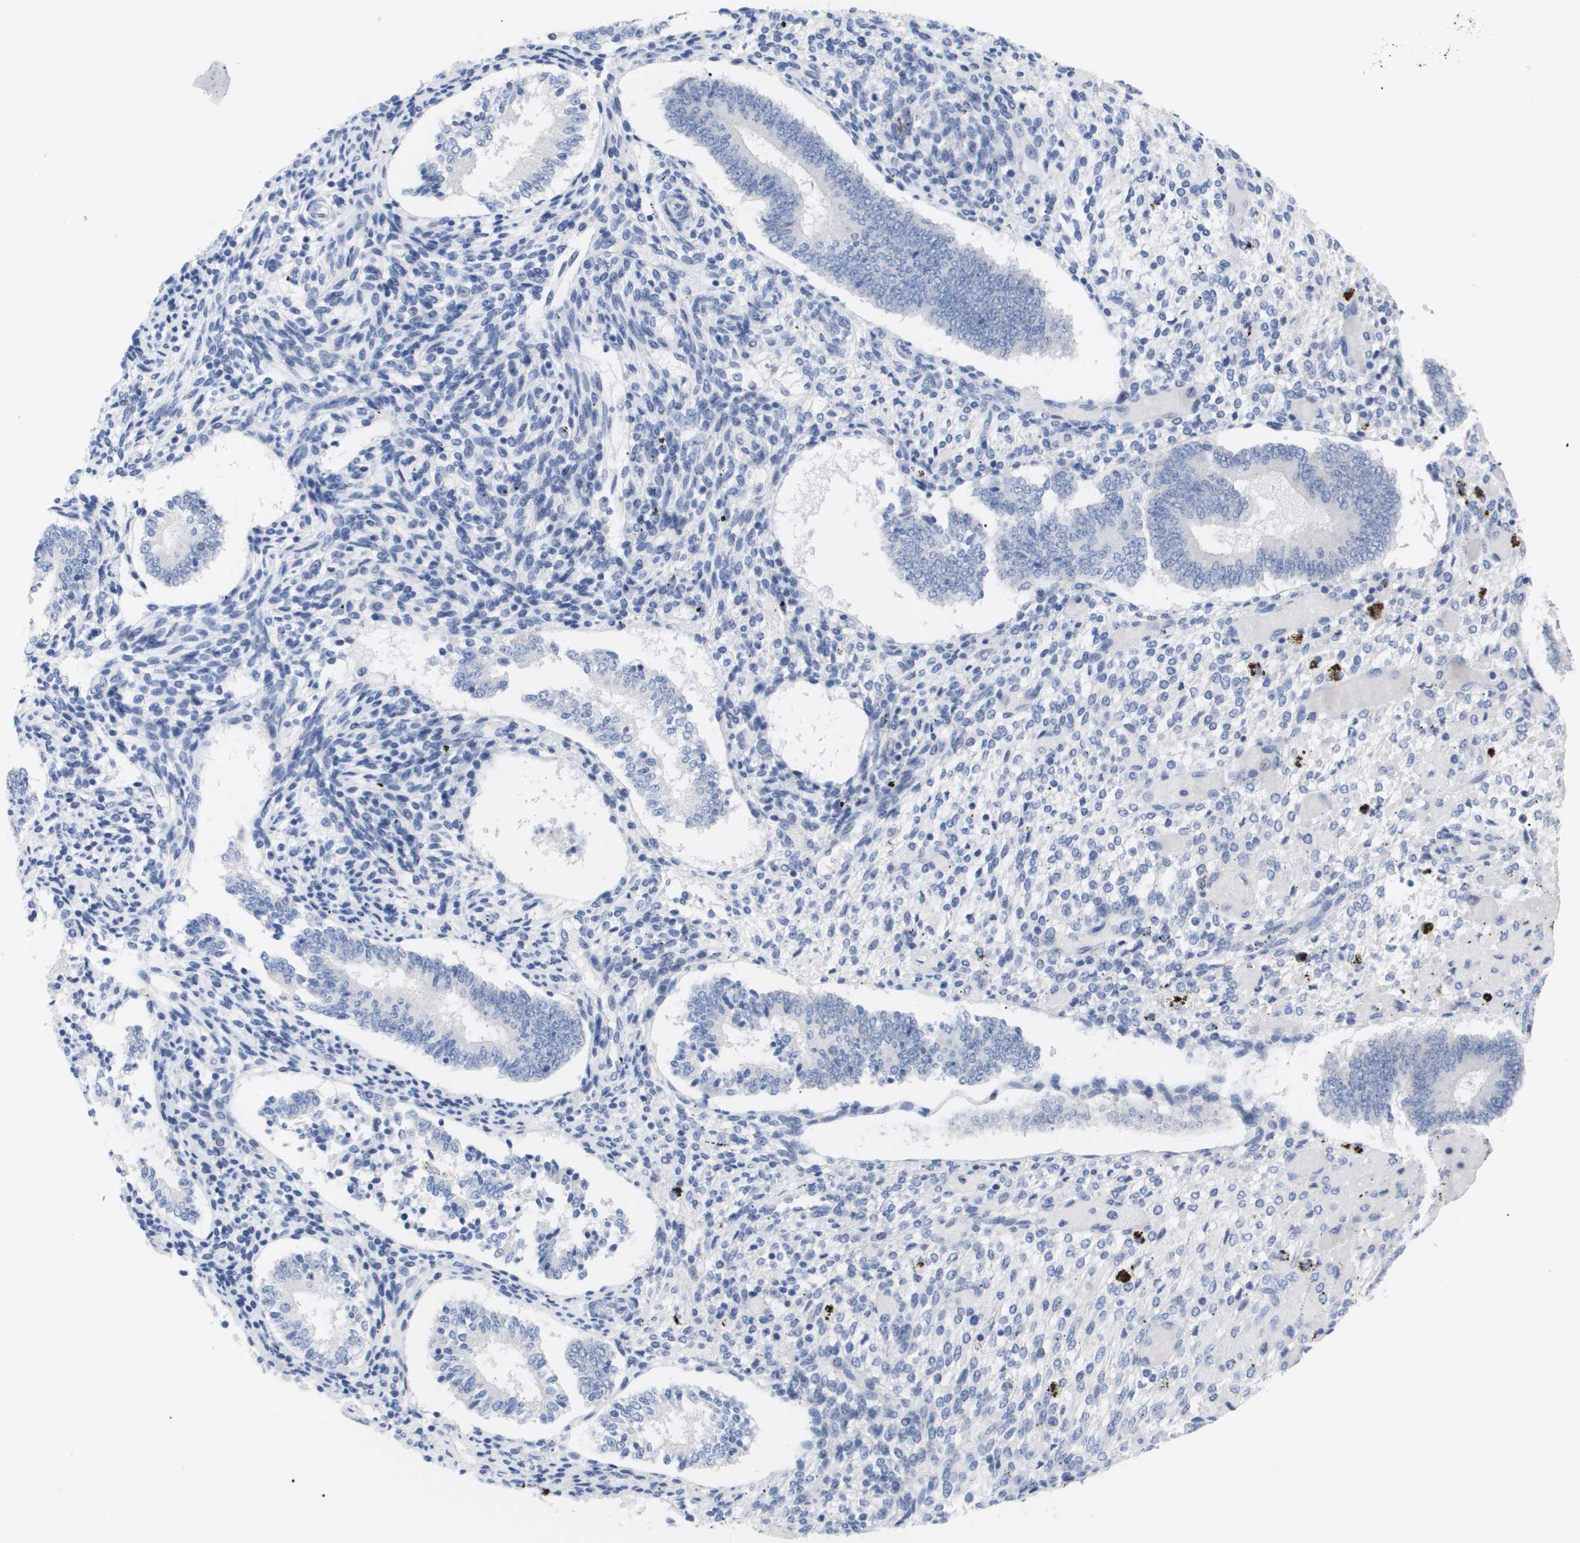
{"staining": {"intensity": "negative", "quantity": "none", "location": "none"}, "tissue": "endometrium", "cell_type": "Cells in endometrial stroma", "image_type": "normal", "snomed": [{"axis": "morphology", "description": "Normal tissue, NOS"}, {"axis": "topography", "description": "Endometrium"}], "caption": "Endometrium stained for a protein using immunohistochemistry (IHC) demonstrates no positivity cells in endometrial stroma.", "gene": "CAV3", "patient": {"sex": "female", "age": 42}}